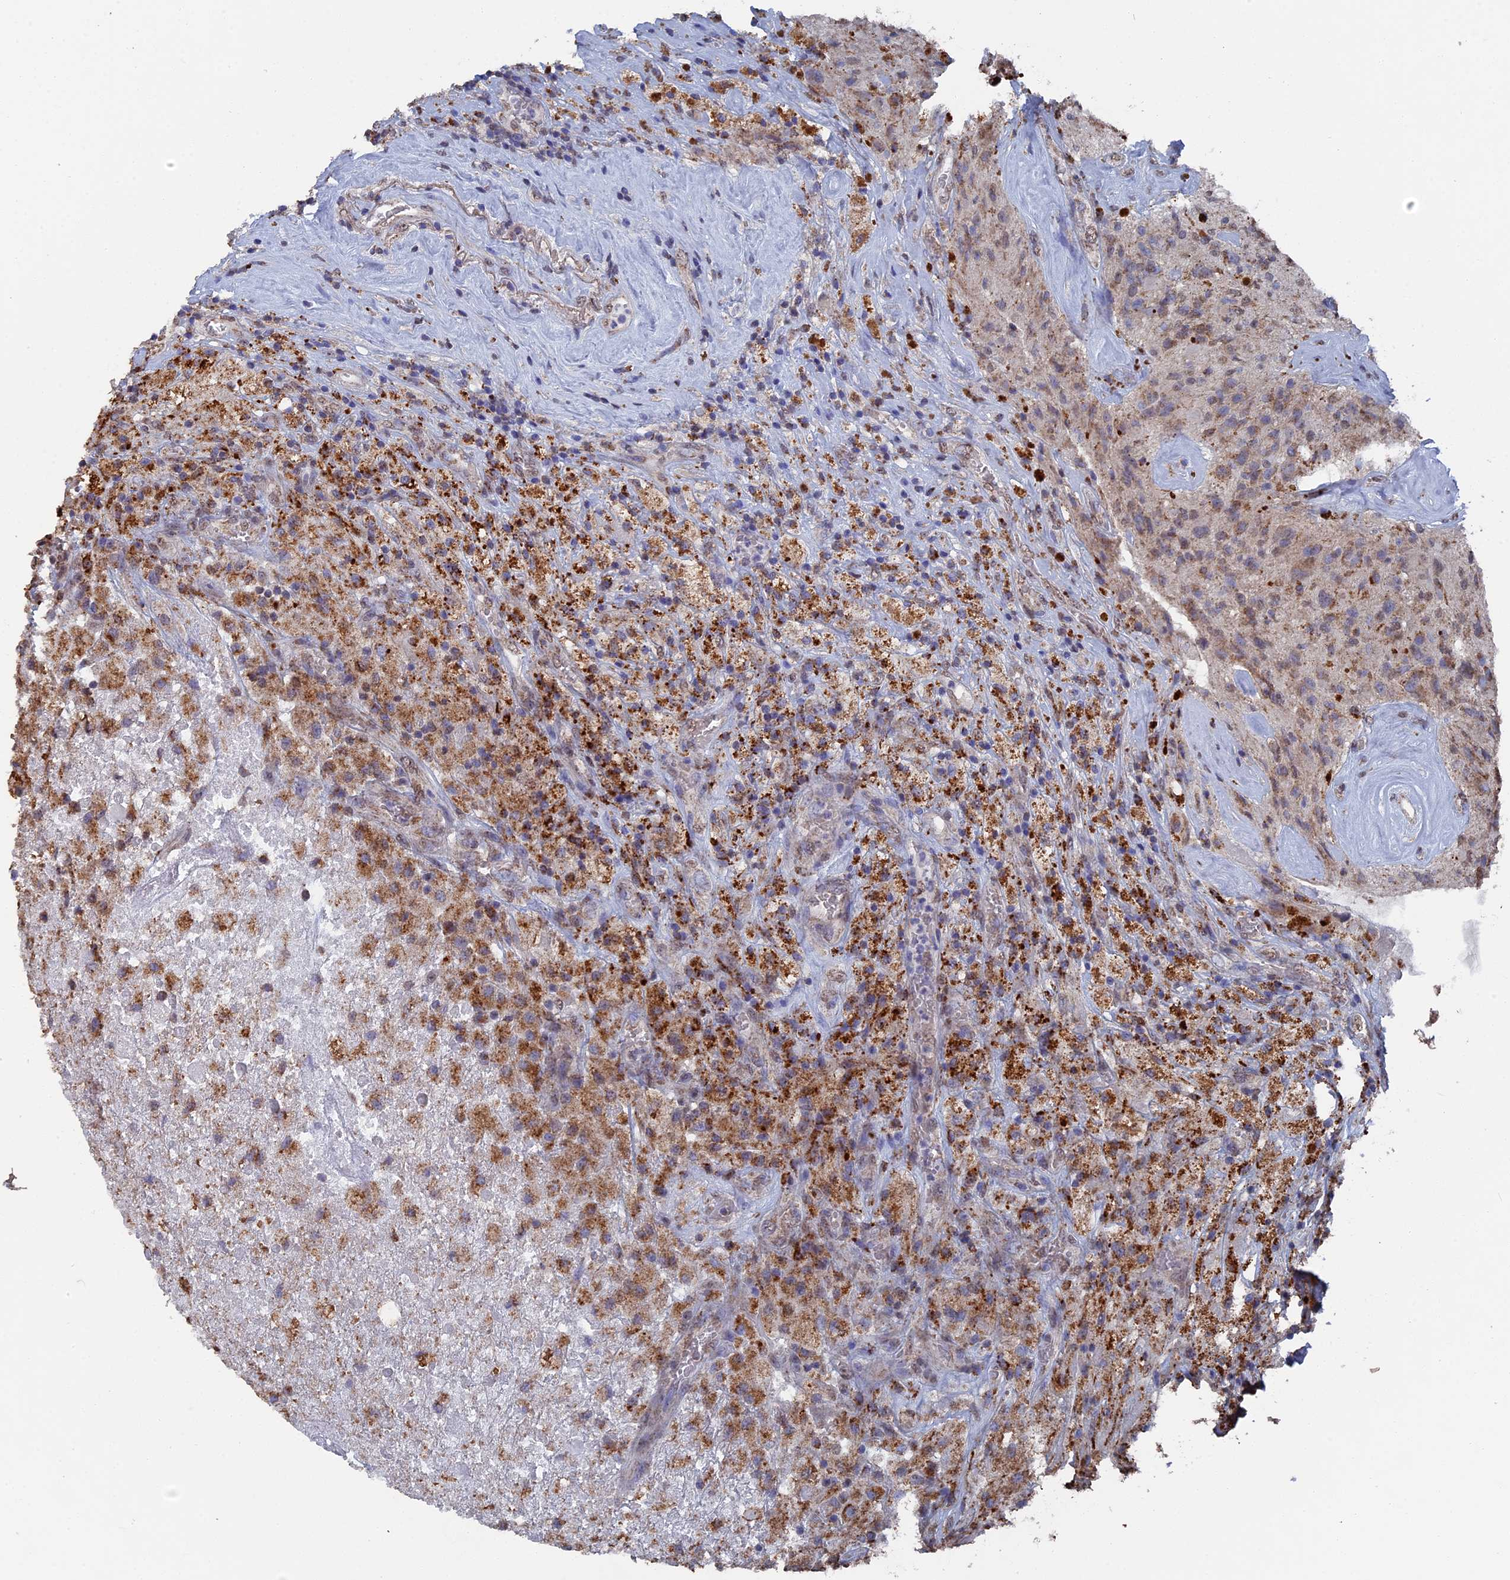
{"staining": {"intensity": "moderate", "quantity": "25%-75%", "location": "cytoplasmic/membranous"}, "tissue": "glioma", "cell_type": "Tumor cells", "image_type": "cancer", "snomed": [{"axis": "morphology", "description": "Glioma, malignant, High grade"}, {"axis": "topography", "description": "Brain"}], "caption": "Tumor cells show moderate cytoplasmic/membranous expression in about 25%-75% of cells in malignant glioma (high-grade).", "gene": "SMG9", "patient": {"sex": "male", "age": 69}}